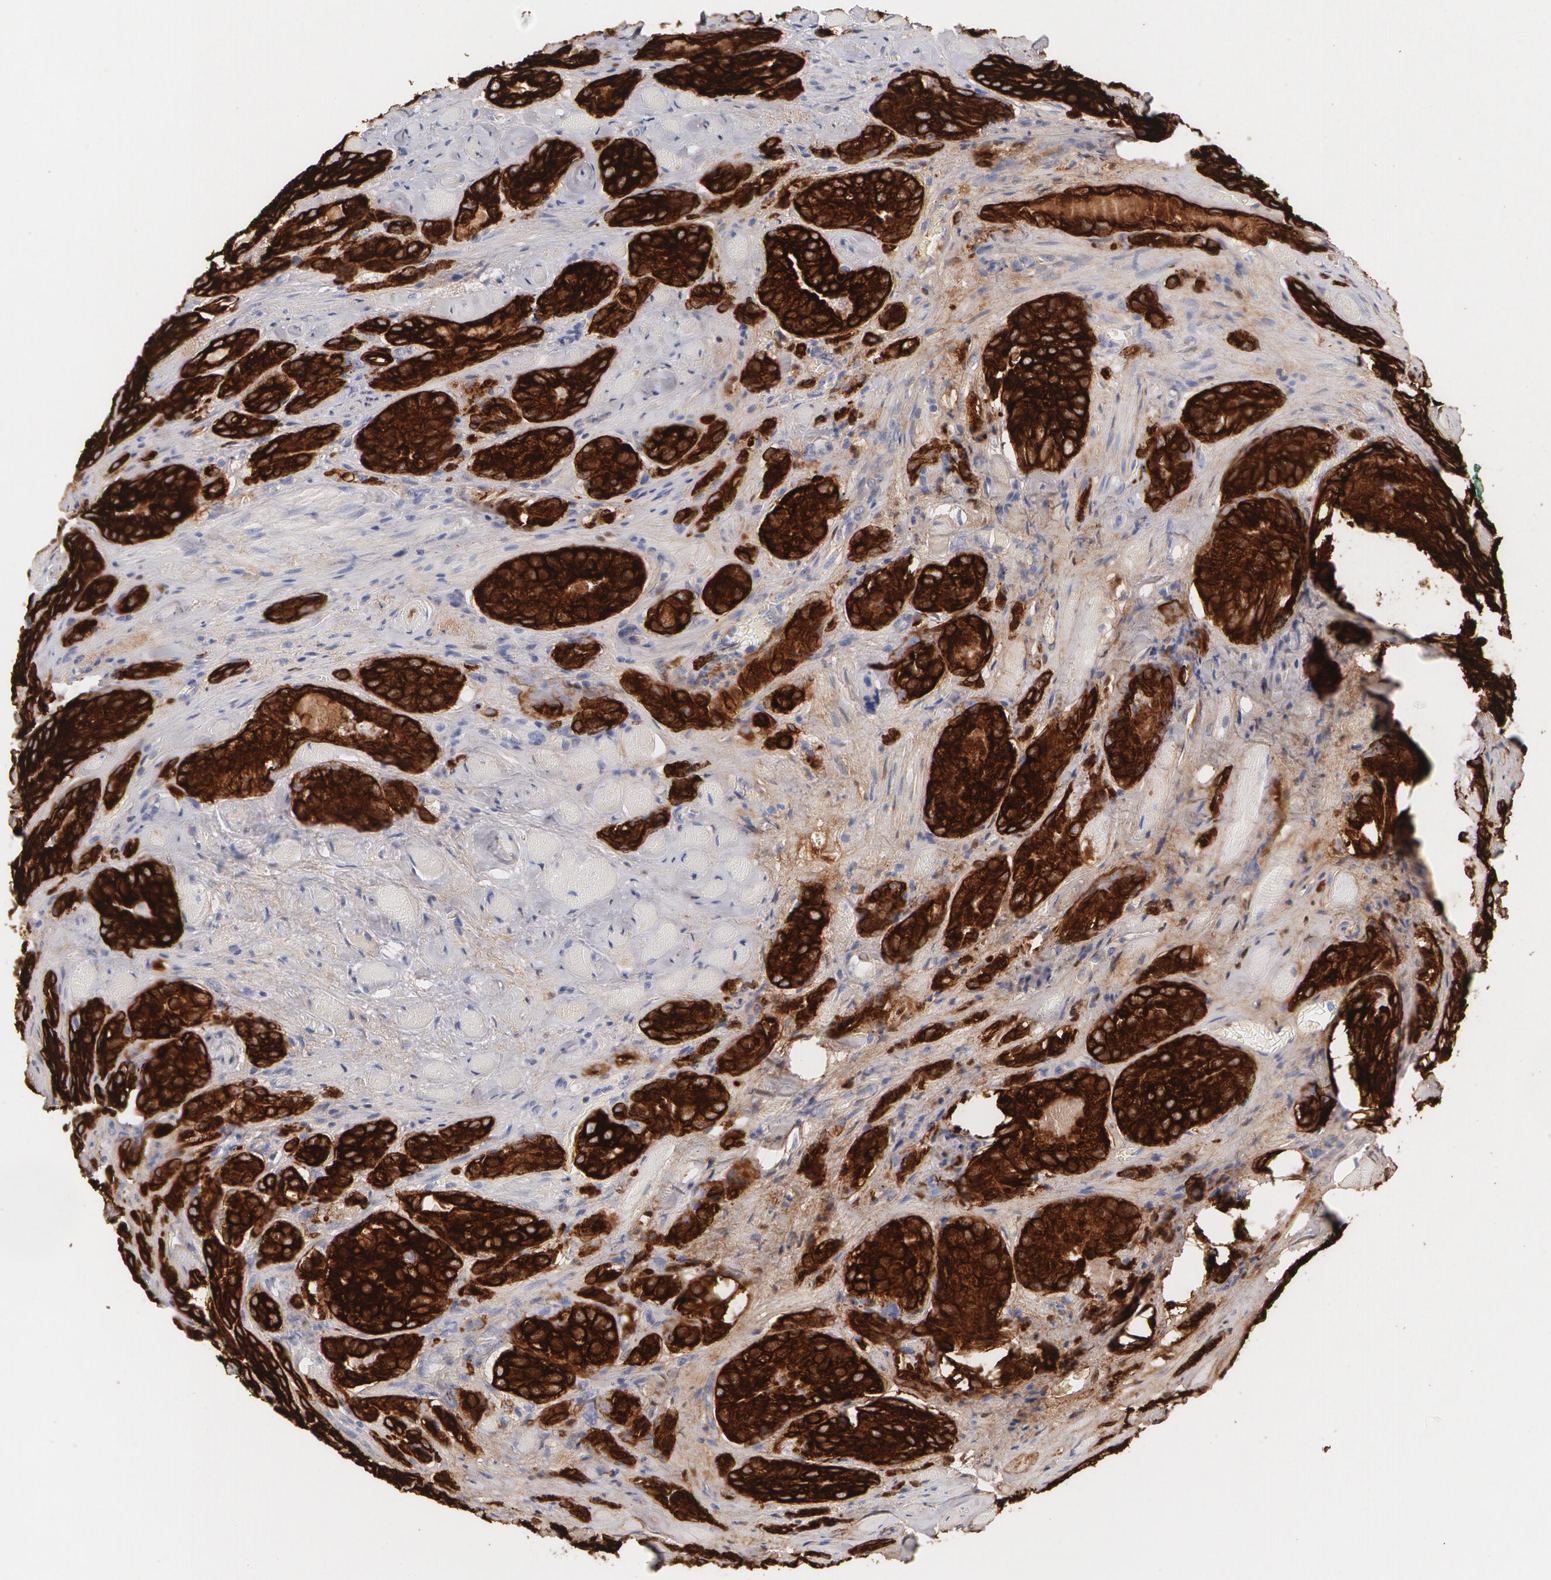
{"staining": {"intensity": "strong", "quantity": ">75%", "location": "cytoplasmic/membranous"}, "tissue": "prostate cancer", "cell_type": "Tumor cells", "image_type": "cancer", "snomed": [{"axis": "morphology", "description": "Adenocarcinoma, Medium grade"}, {"axis": "topography", "description": "Prostate"}], "caption": "Adenocarcinoma (medium-grade) (prostate) tissue demonstrates strong cytoplasmic/membranous staining in about >75% of tumor cells, visualized by immunohistochemistry. (Brightfield microscopy of DAB IHC at high magnification).", "gene": "KRT8", "patient": {"sex": "male", "age": 60}}